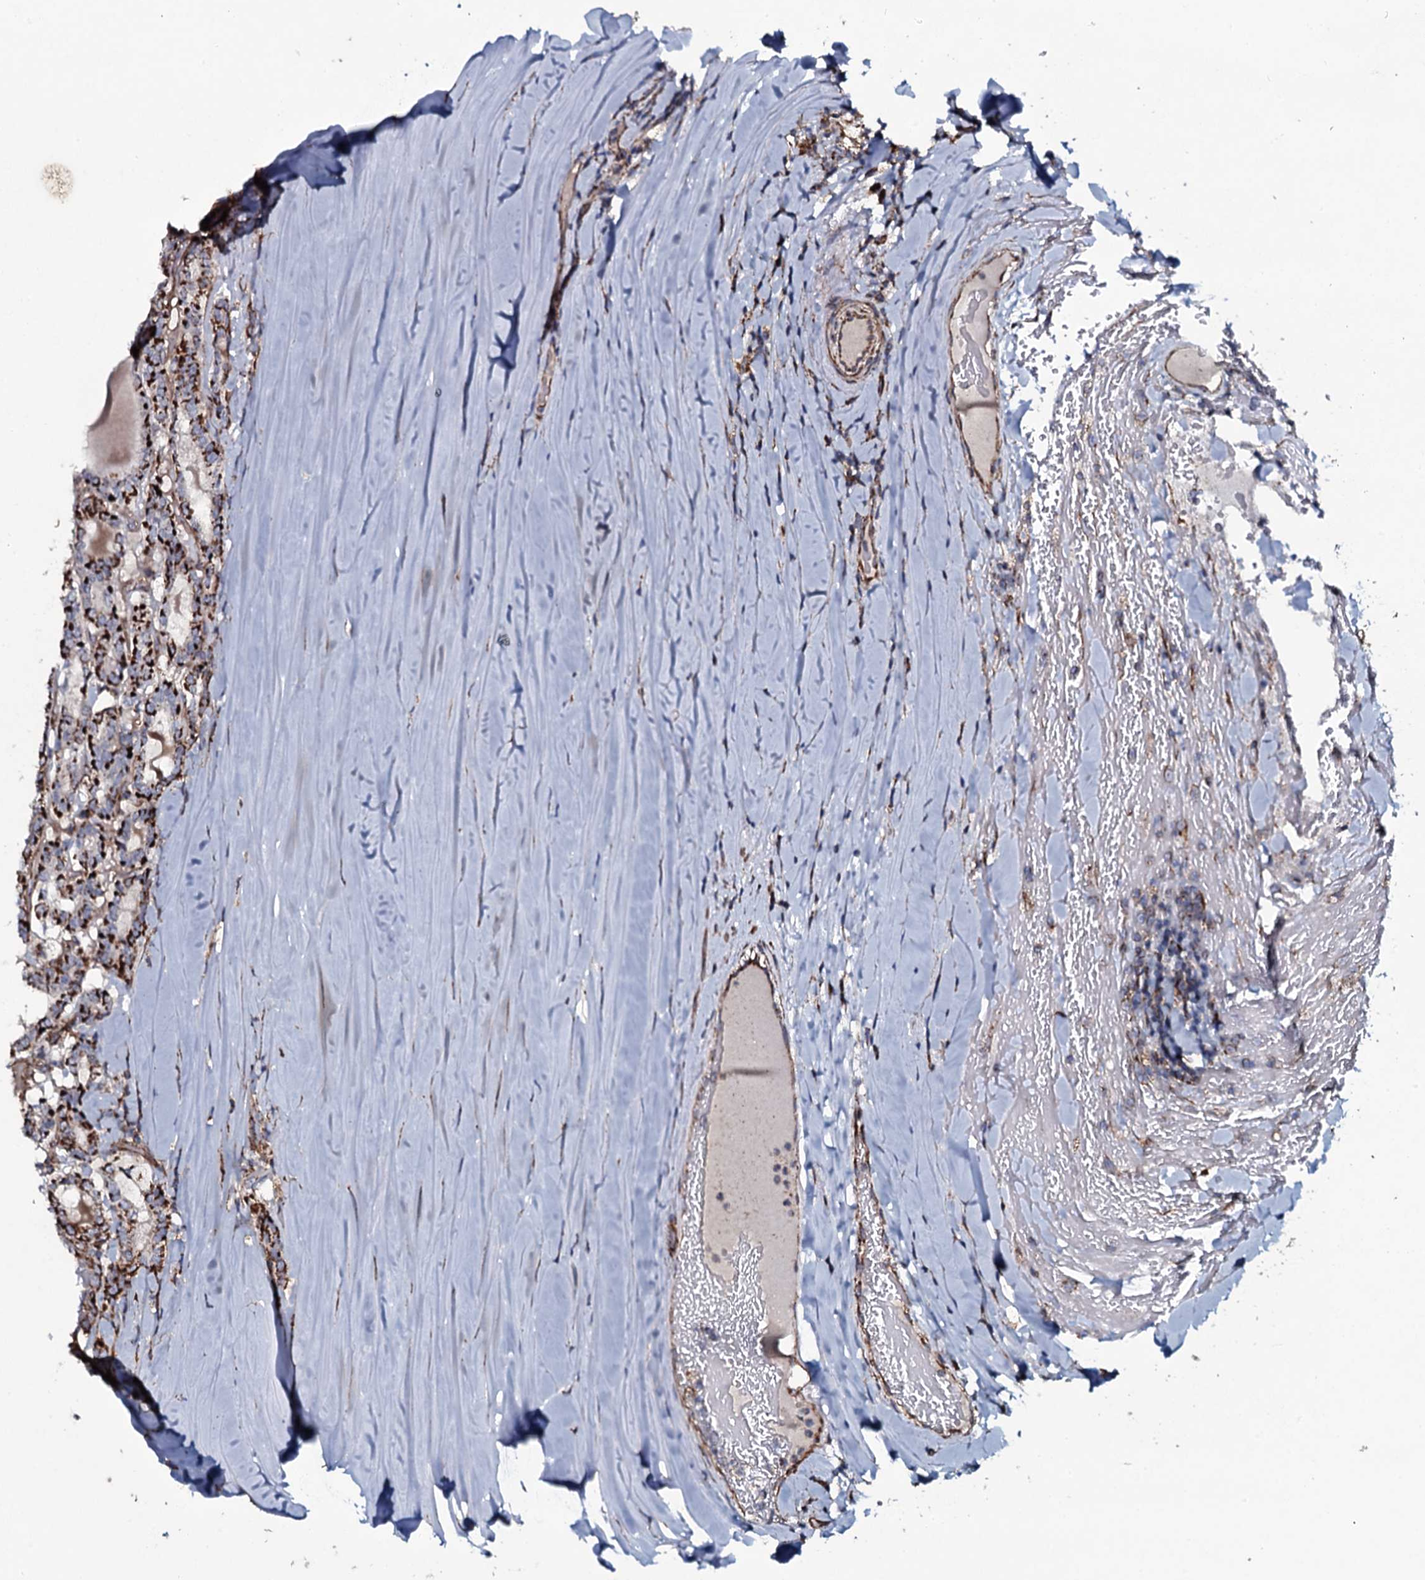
{"staining": {"intensity": "strong", "quantity": ">75%", "location": "cytoplasmic/membranous"}, "tissue": "thyroid cancer", "cell_type": "Tumor cells", "image_type": "cancer", "snomed": [{"axis": "morphology", "description": "Papillary adenocarcinoma, NOS"}, {"axis": "topography", "description": "Thyroid gland"}], "caption": "The histopathology image reveals a brown stain indicating the presence of a protein in the cytoplasmic/membranous of tumor cells in papillary adenocarcinoma (thyroid). (DAB (3,3'-diaminobenzidine) IHC with brightfield microscopy, high magnification).", "gene": "EVC2", "patient": {"sex": "female", "age": 72}}